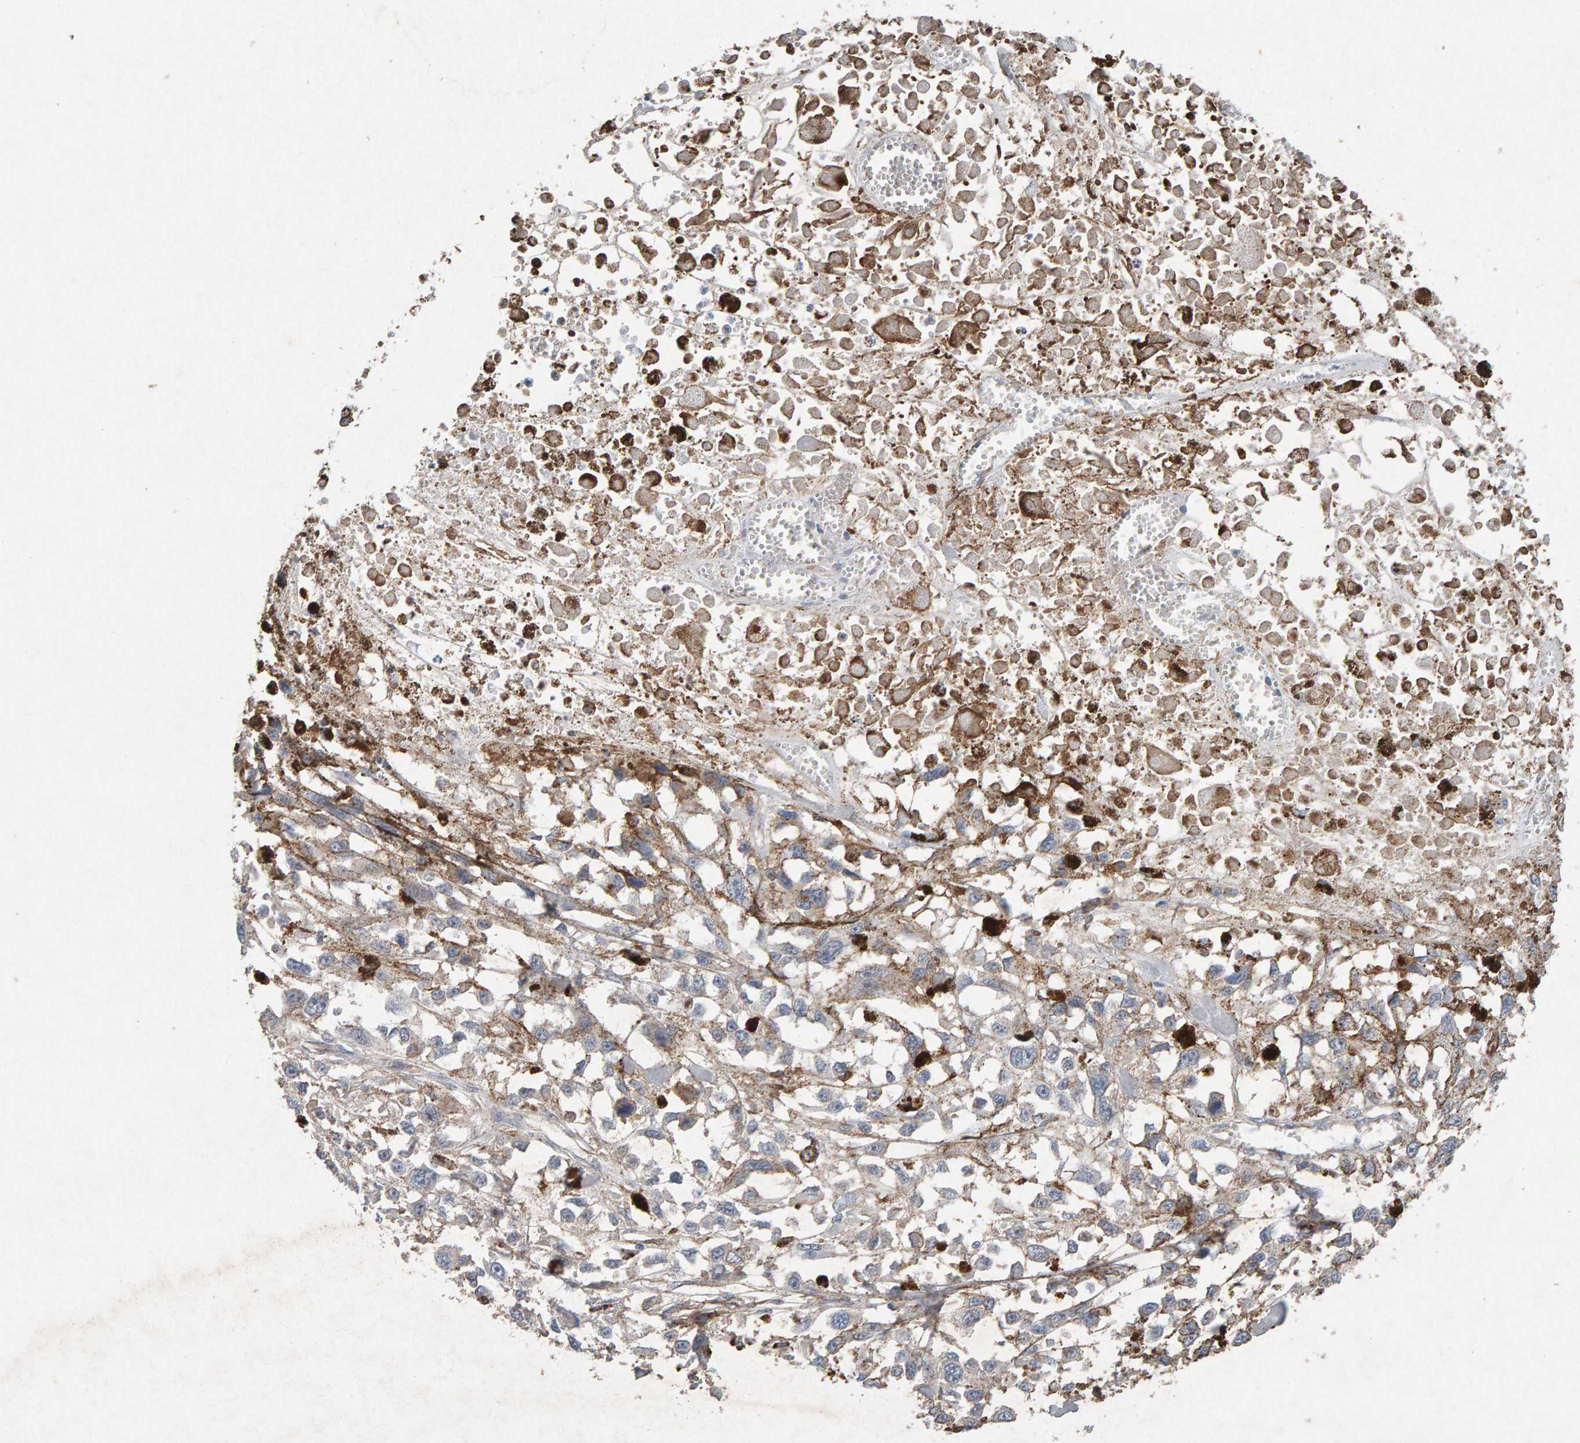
{"staining": {"intensity": "weak", "quantity": "<25%", "location": "cytoplasmic/membranous"}, "tissue": "melanoma", "cell_type": "Tumor cells", "image_type": "cancer", "snomed": [{"axis": "morphology", "description": "Malignant melanoma, Metastatic site"}, {"axis": "topography", "description": "Lymph node"}], "caption": "This is a micrograph of immunohistochemistry staining of malignant melanoma (metastatic site), which shows no staining in tumor cells. The staining is performed using DAB (3,3'-diaminobenzidine) brown chromogen with nuclei counter-stained in using hematoxylin.", "gene": "PTPRM", "patient": {"sex": "male", "age": 59}}